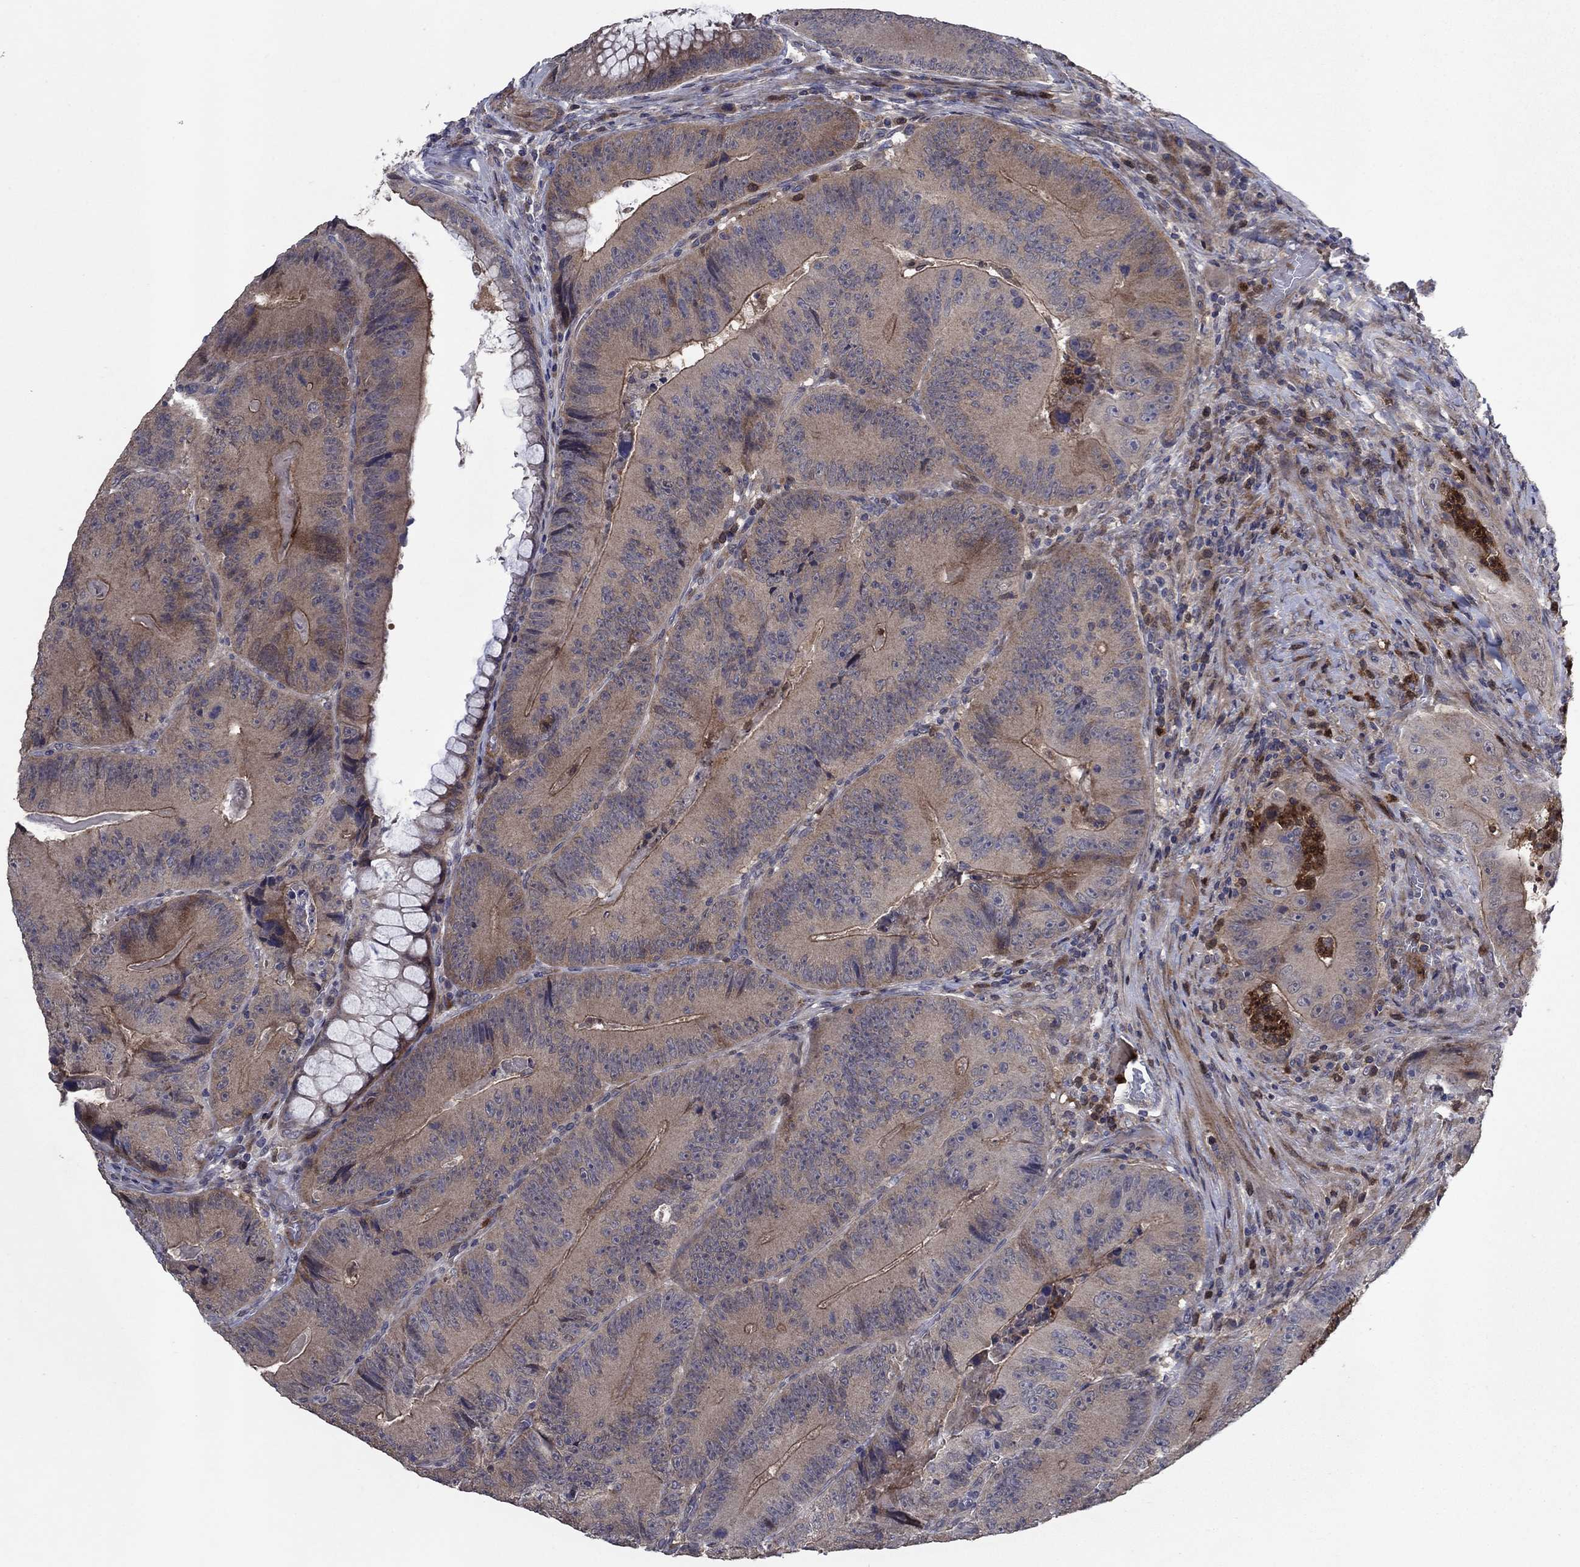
{"staining": {"intensity": "weak", "quantity": "25%-75%", "location": "cytoplasmic/membranous"}, "tissue": "colorectal cancer", "cell_type": "Tumor cells", "image_type": "cancer", "snomed": [{"axis": "morphology", "description": "Adenocarcinoma, NOS"}, {"axis": "topography", "description": "Colon"}], "caption": "High-magnification brightfield microscopy of colorectal adenocarcinoma stained with DAB (3,3'-diaminobenzidine) (brown) and counterstained with hematoxylin (blue). tumor cells exhibit weak cytoplasmic/membranous staining is identified in about25%-75% of cells.", "gene": "MSRB1", "patient": {"sex": "female", "age": 86}}